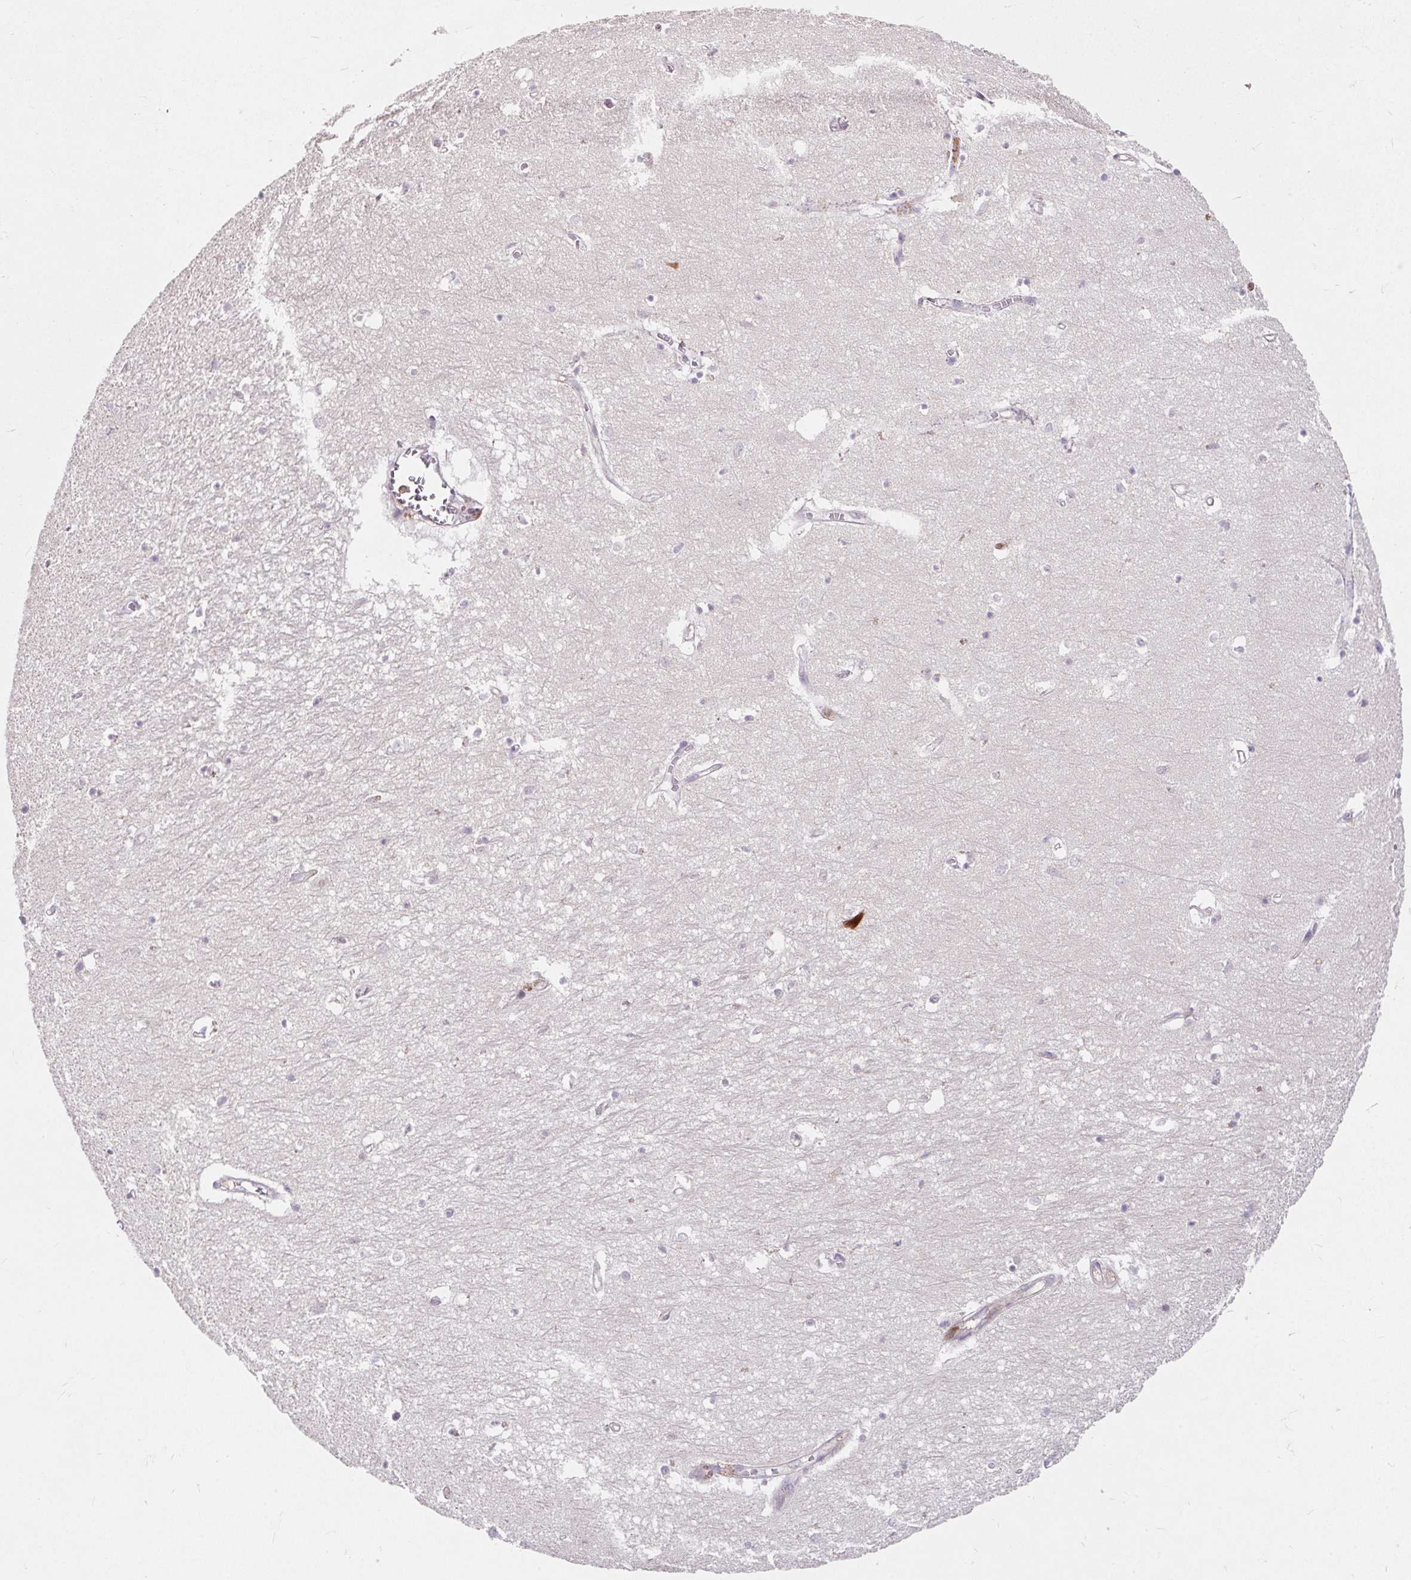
{"staining": {"intensity": "negative", "quantity": "none", "location": "none"}, "tissue": "hippocampus", "cell_type": "Glial cells", "image_type": "normal", "snomed": [{"axis": "morphology", "description": "Normal tissue, NOS"}, {"axis": "topography", "description": "Hippocampus"}], "caption": "Immunohistochemical staining of benign human hippocampus demonstrates no significant expression in glial cells. Brightfield microscopy of immunohistochemistry (IHC) stained with DAB (3,3'-diaminobenzidine) (brown) and hematoxylin (blue), captured at high magnification.", "gene": "CISD3", "patient": {"sex": "female", "age": 64}}